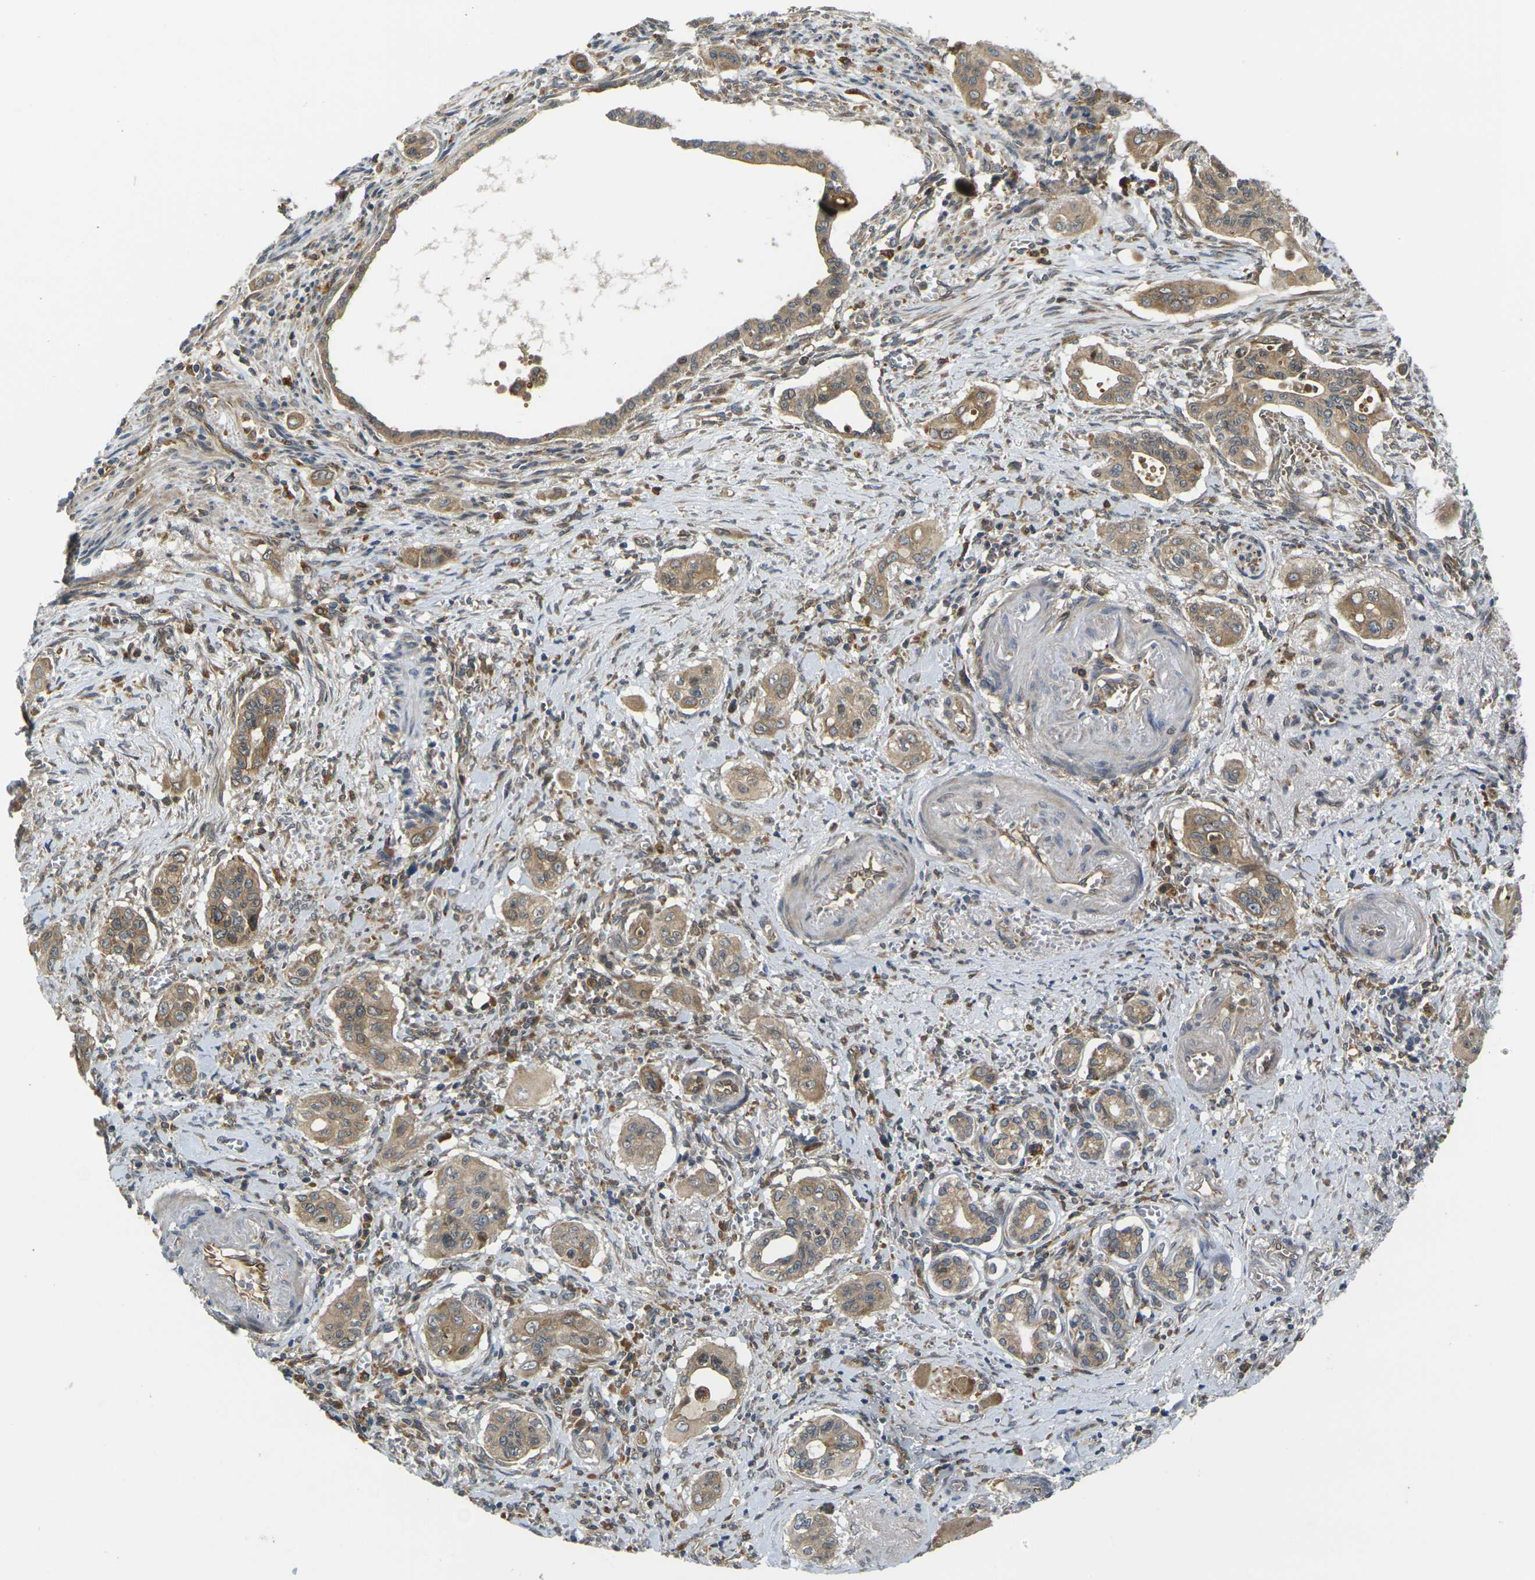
{"staining": {"intensity": "moderate", "quantity": ">75%", "location": "cytoplasmic/membranous"}, "tissue": "pancreatic cancer", "cell_type": "Tumor cells", "image_type": "cancer", "snomed": [{"axis": "morphology", "description": "Adenocarcinoma, NOS"}, {"axis": "topography", "description": "Pancreas"}], "caption": "Protein analysis of adenocarcinoma (pancreatic) tissue exhibits moderate cytoplasmic/membranous expression in approximately >75% of tumor cells.", "gene": "FZD1", "patient": {"sex": "male", "age": 77}}